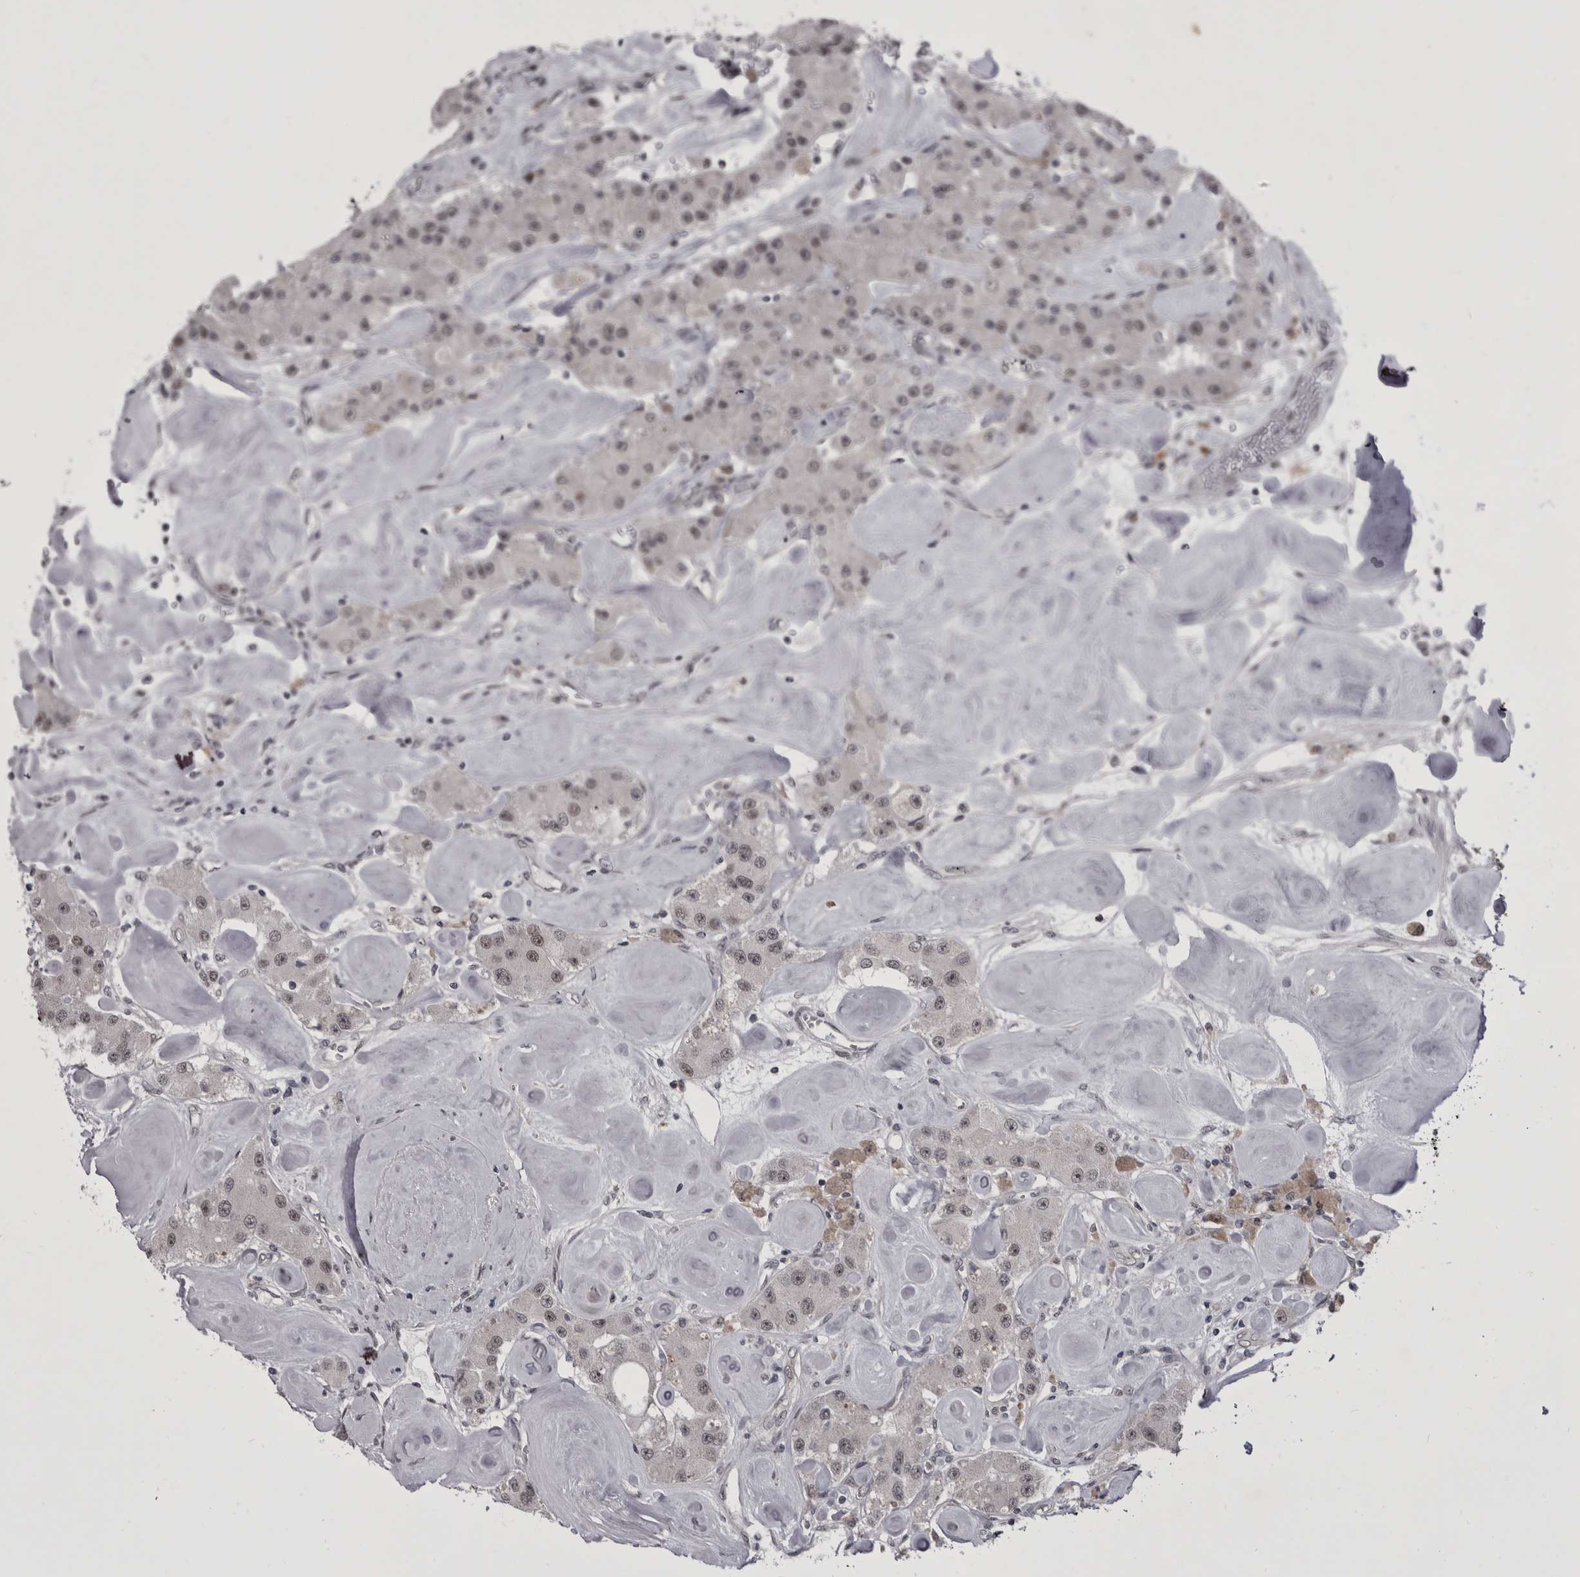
{"staining": {"intensity": "weak", "quantity": "<25%", "location": "nuclear"}, "tissue": "carcinoid", "cell_type": "Tumor cells", "image_type": "cancer", "snomed": [{"axis": "morphology", "description": "Carcinoid, malignant, NOS"}, {"axis": "topography", "description": "Pancreas"}], "caption": "Immunohistochemistry (IHC) histopathology image of neoplastic tissue: malignant carcinoid stained with DAB (3,3'-diaminobenzidine) demonstrates no significant protein expression in tumor cells.", "gene": "PRPF3", "patient": {"sex": "male", "age": 41}}